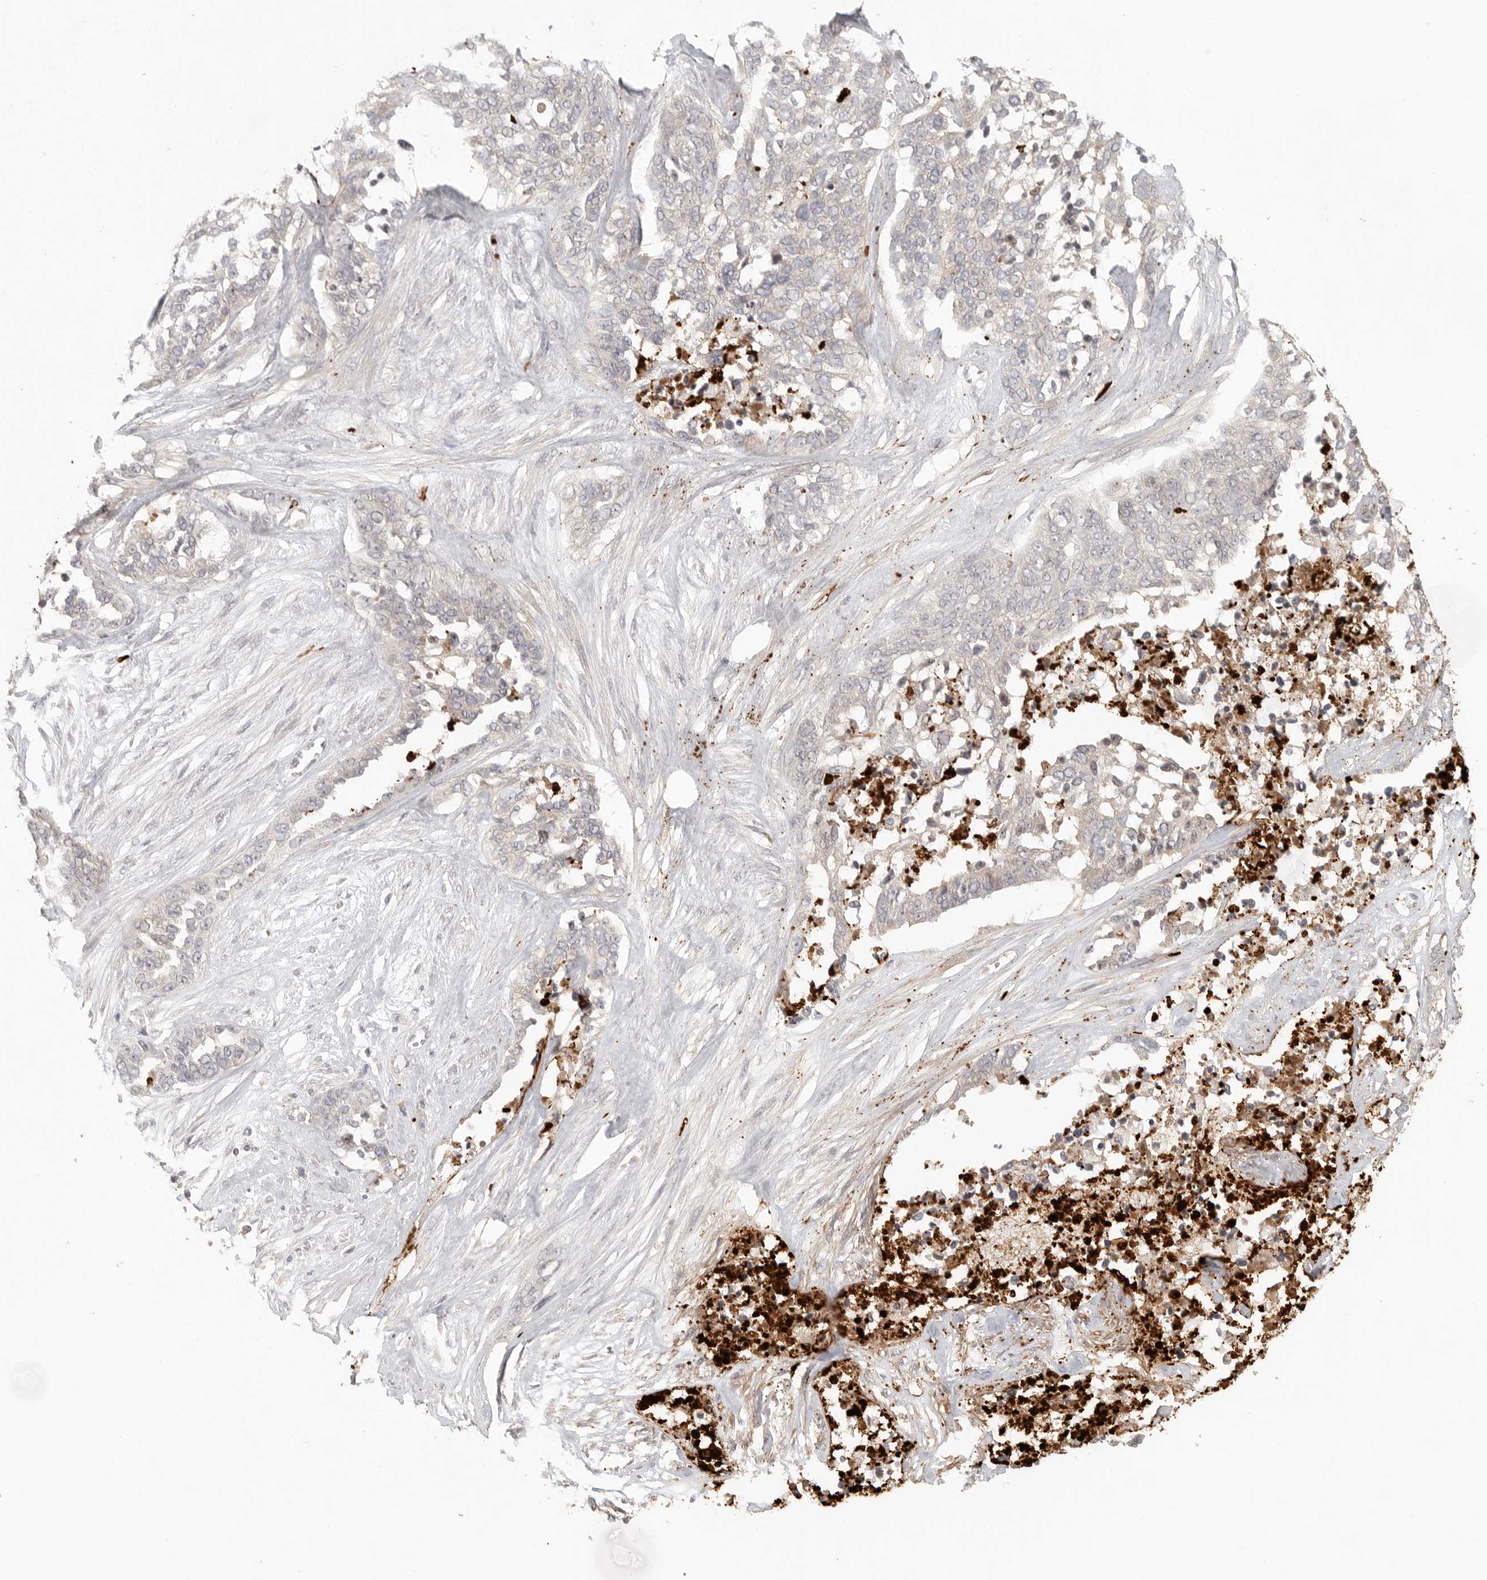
{"staining": {"intensity": "weak", "quantity": "25%-75%", "location": "cytoplasmic/membranous"}, "tissue": "ovarian cancer", "cell_type": "Tumor cells", "image_type": "cancer", "snomed": [{"axis": "morphology", "description": "Cystadenocarcinoma, serous, NOS"}, {"axis": "topography", "description": "Ovary"}], "caption": "IHC of ovarian cancer shows low levels of weak cytoplasmic/membranous staining in approximately 25%-75% of tumor cells. The protein of interest is stained brown, and the nuclei are stained in blue (DAB (3,3'-diaminobenzidine) IHC with brightfield microscopy, high magnification).", "gene": "HDAC6", "patient": {"sex": "female", "age": 44}}